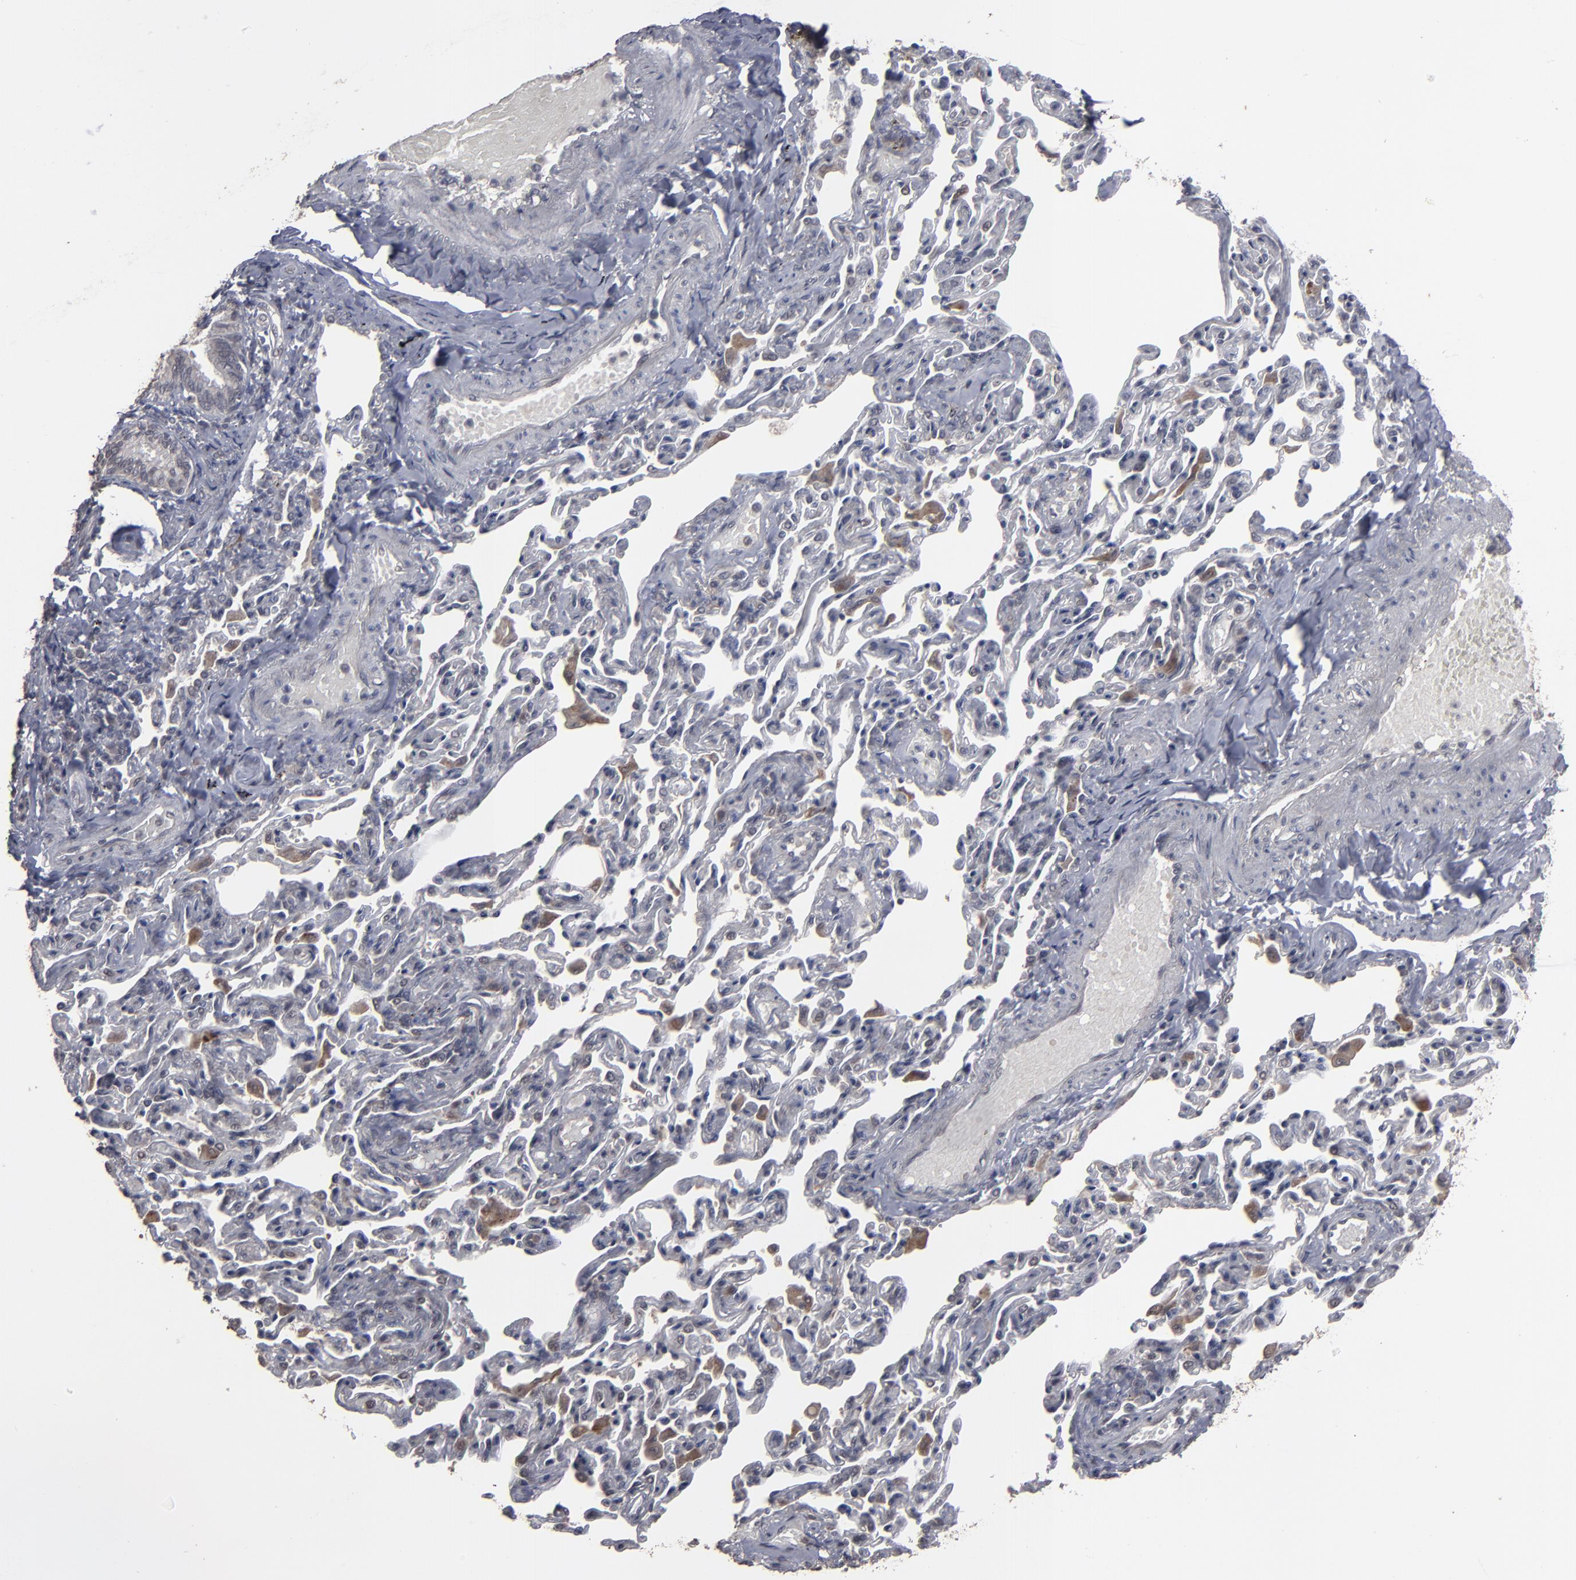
{"staining": {"intensity": "strong", "quantity": "<25%", "location": "cytoplasmic/membranous,nuclear"}, "tissue": "bronchus", "cell_type": "Respiratory epithelial cells", "image_type": "normal", "snomed": [{"axis": "morphology", "description": "Normal tissue, NOS"}, {"axis": "topography", "description": "Lung"}], "caption": "A photomicrograph showing strong cytoplasmic/membranous,nuclear expression in about <25% of respiratory epithelial cells in unremarkable bronchus, as visualized by brown immunohistochemical staining.", "gene": "SLC22A17", "patient": {"sex": "male", "age": 64}}